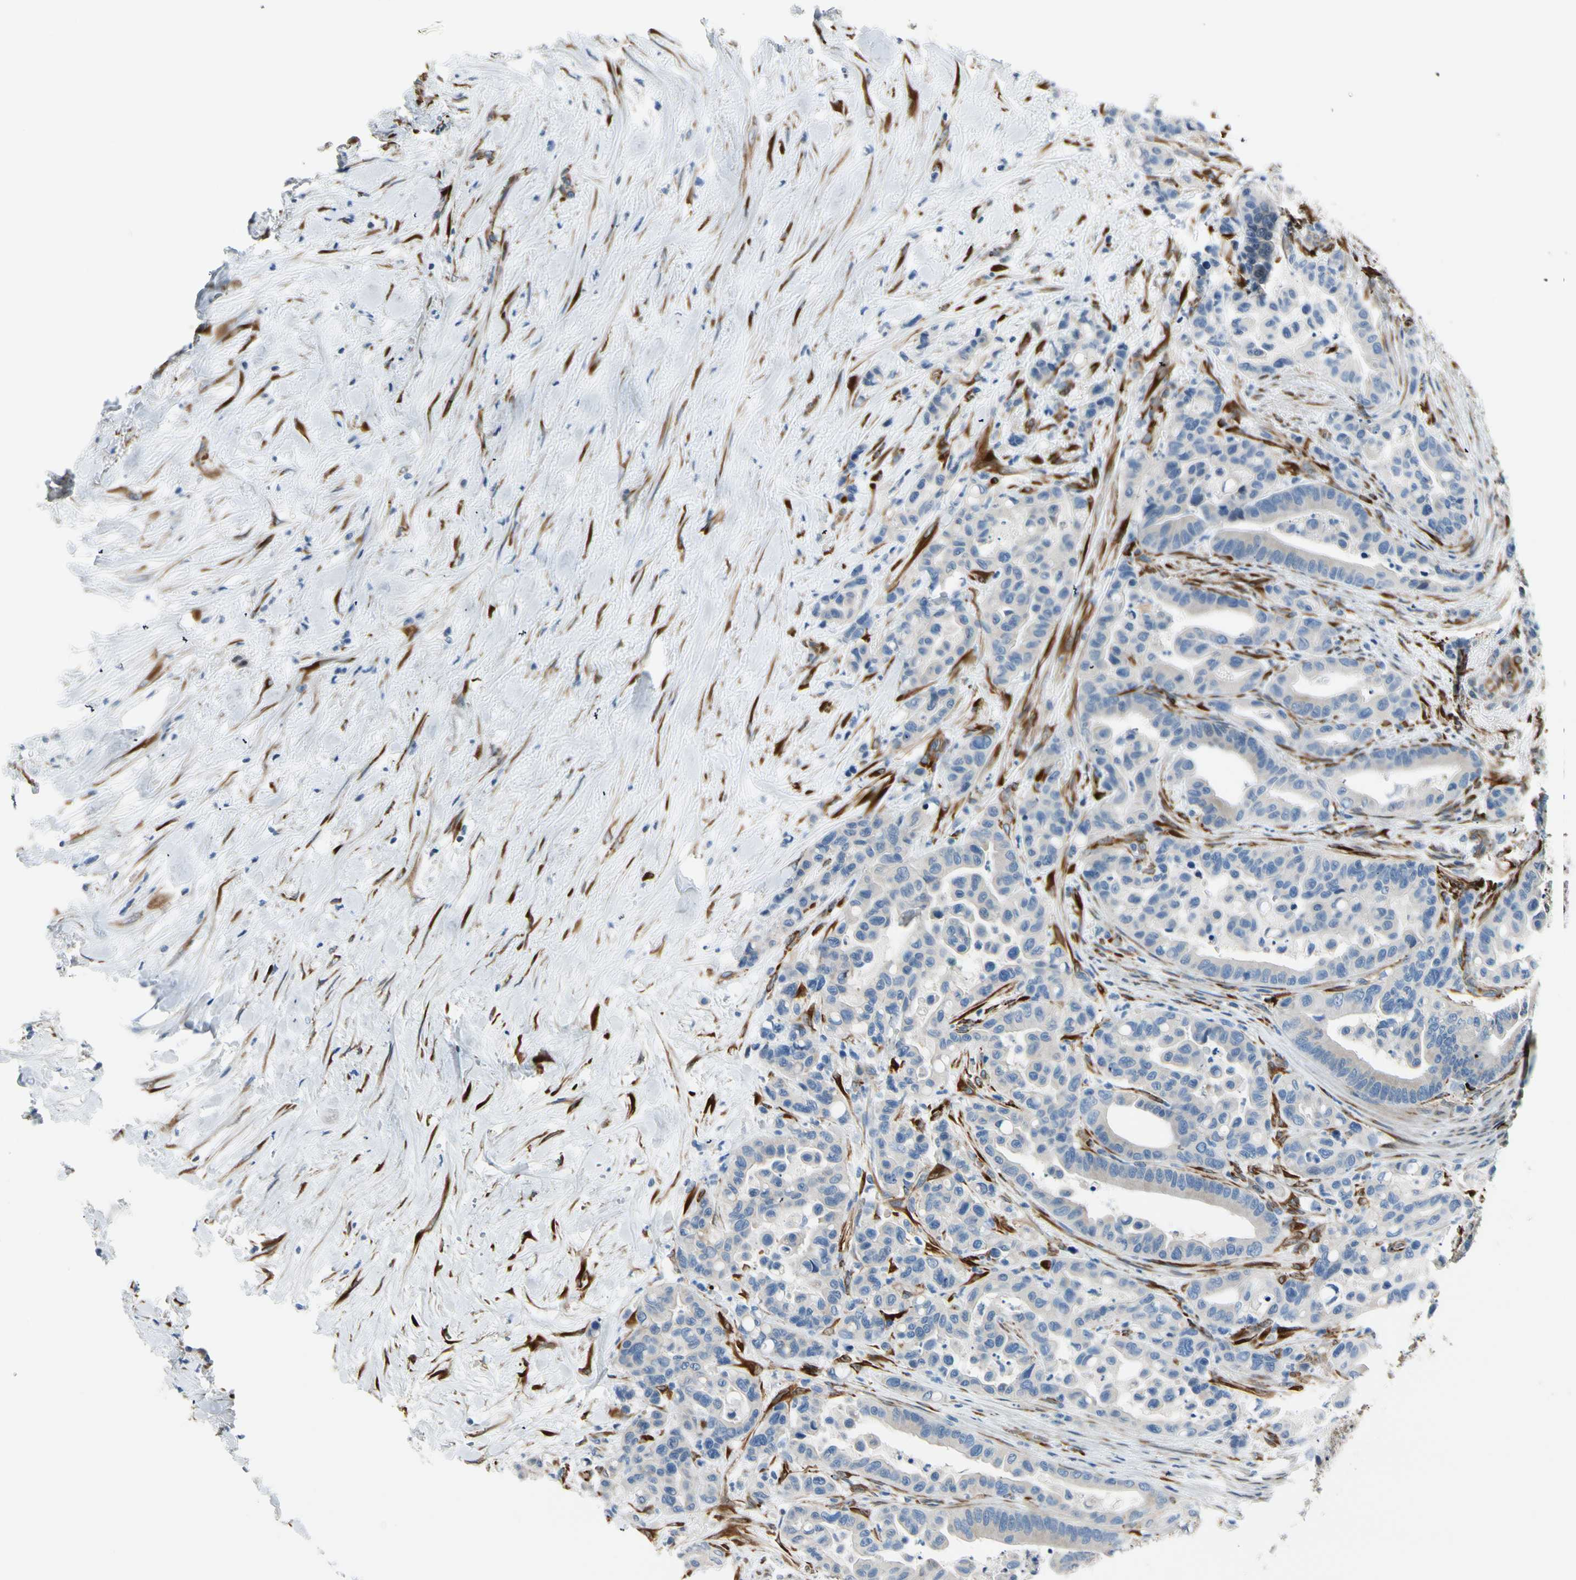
{"staining": {"intensity": "negative", "quantity": "none", "location": "none"}, "tissue": "colorectal cancer", "cell_type": "Tumor cells", "image_type": "cancer", "snomed": [{"axis": "morphology", "description": "Normal tissue, NOS"}, {"axis": "morphology", "description": "Adenocarcinoma, NOS"}, {"axis": "topography", "description": "Colon"}], "caption": "Immunohistochemical staining of human colorectal adenocarcinoma displays no significant expression in tumor cells.", "gene": "FKBP7", "patient": {"sex": "male", "age": 82}}